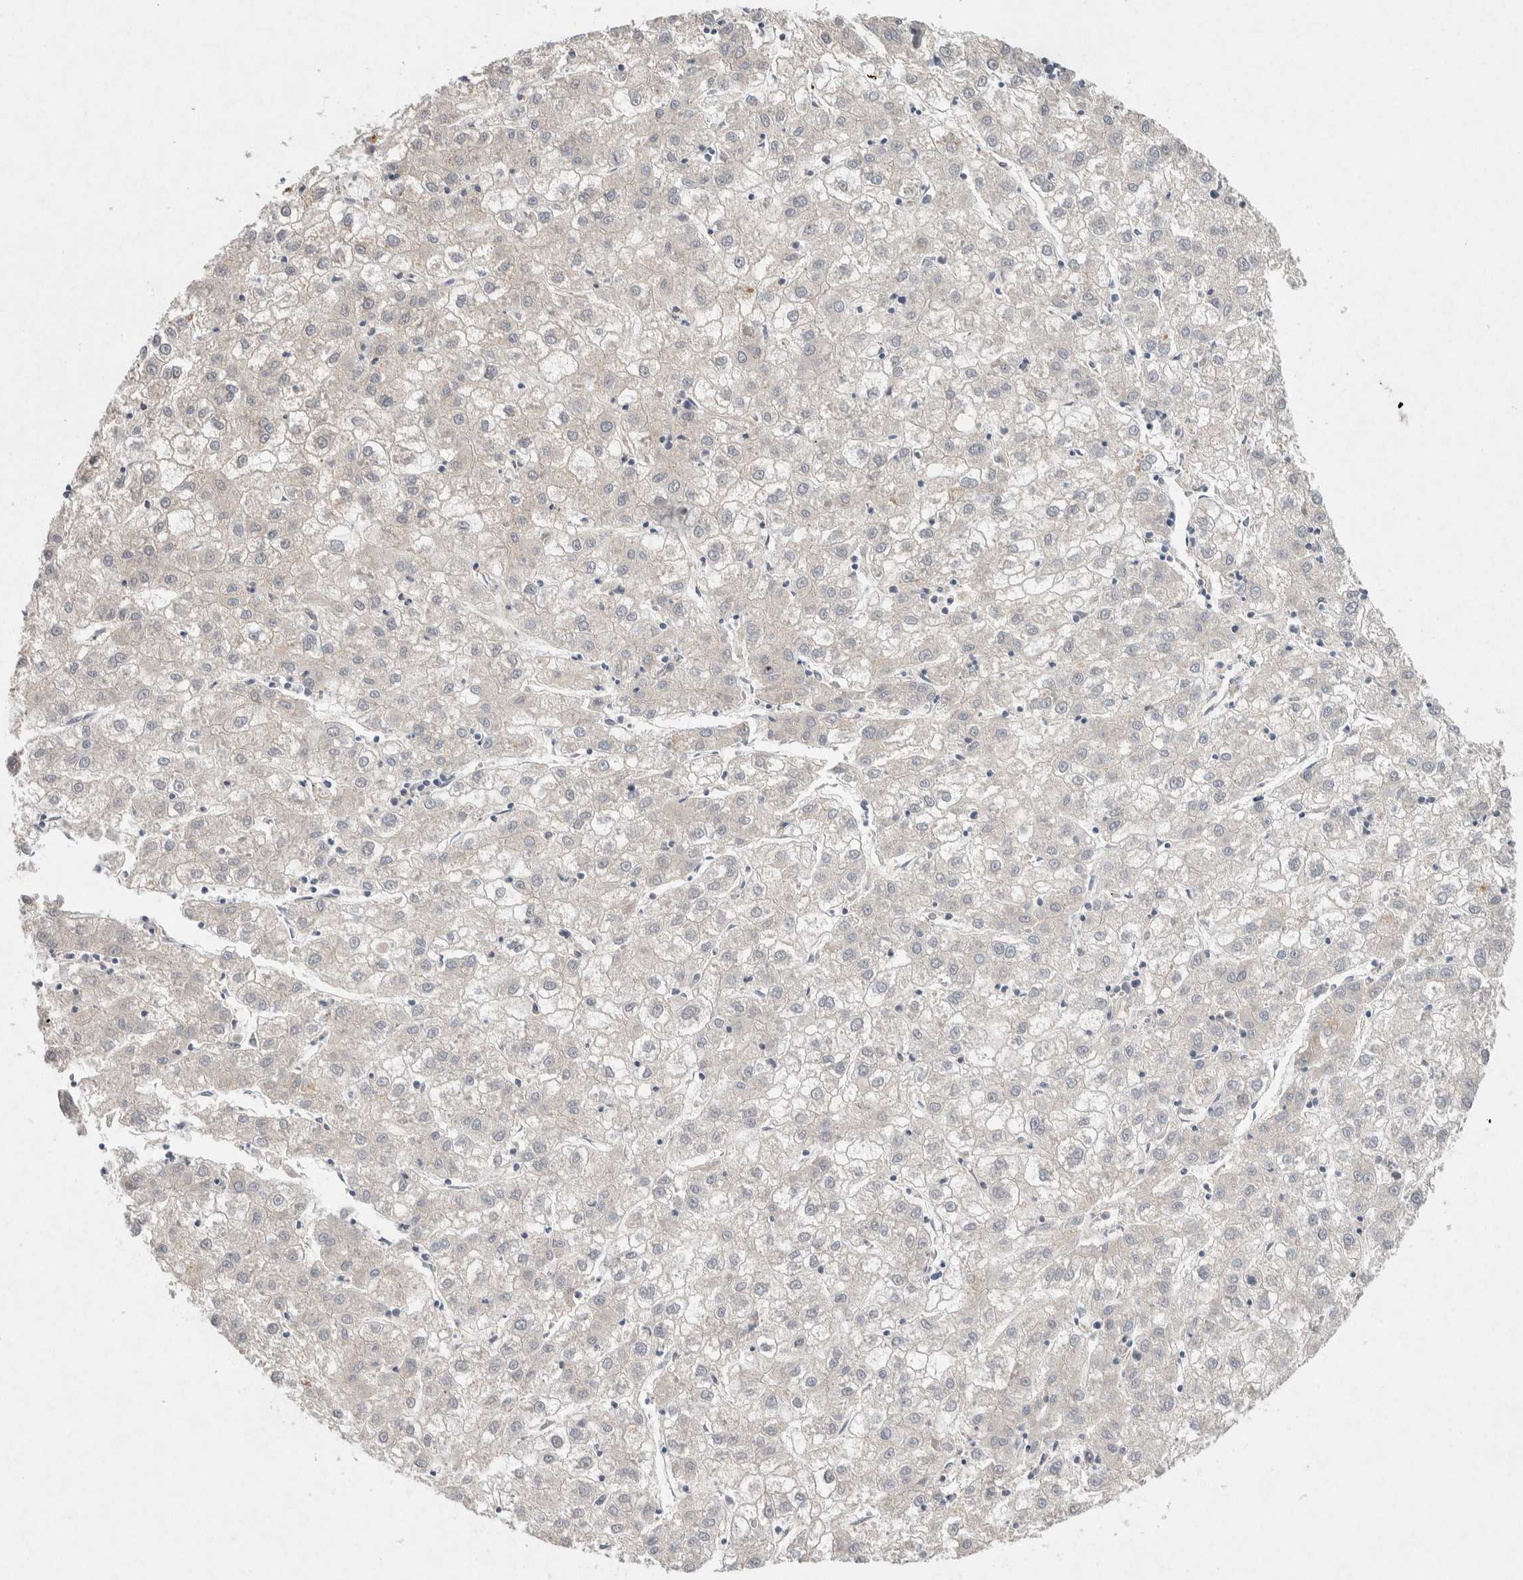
{"staining": {"intensity": "negative", "quantity": "none", "location": "none"}, "tissue": "liver cancer", "cell_type": "Tumor cells", "image_type": "cancer", "snomed": [{"axis": "morphology", "description": "Carcinoma, Hepatocellular, NOS"}, {"axis": "topography", "description": "Liver"}], "caption": "Tumor cells show no significant staining in liver cancer.", "gene": "CMTM4", "patient": {"sex": "male", "age": 72}}